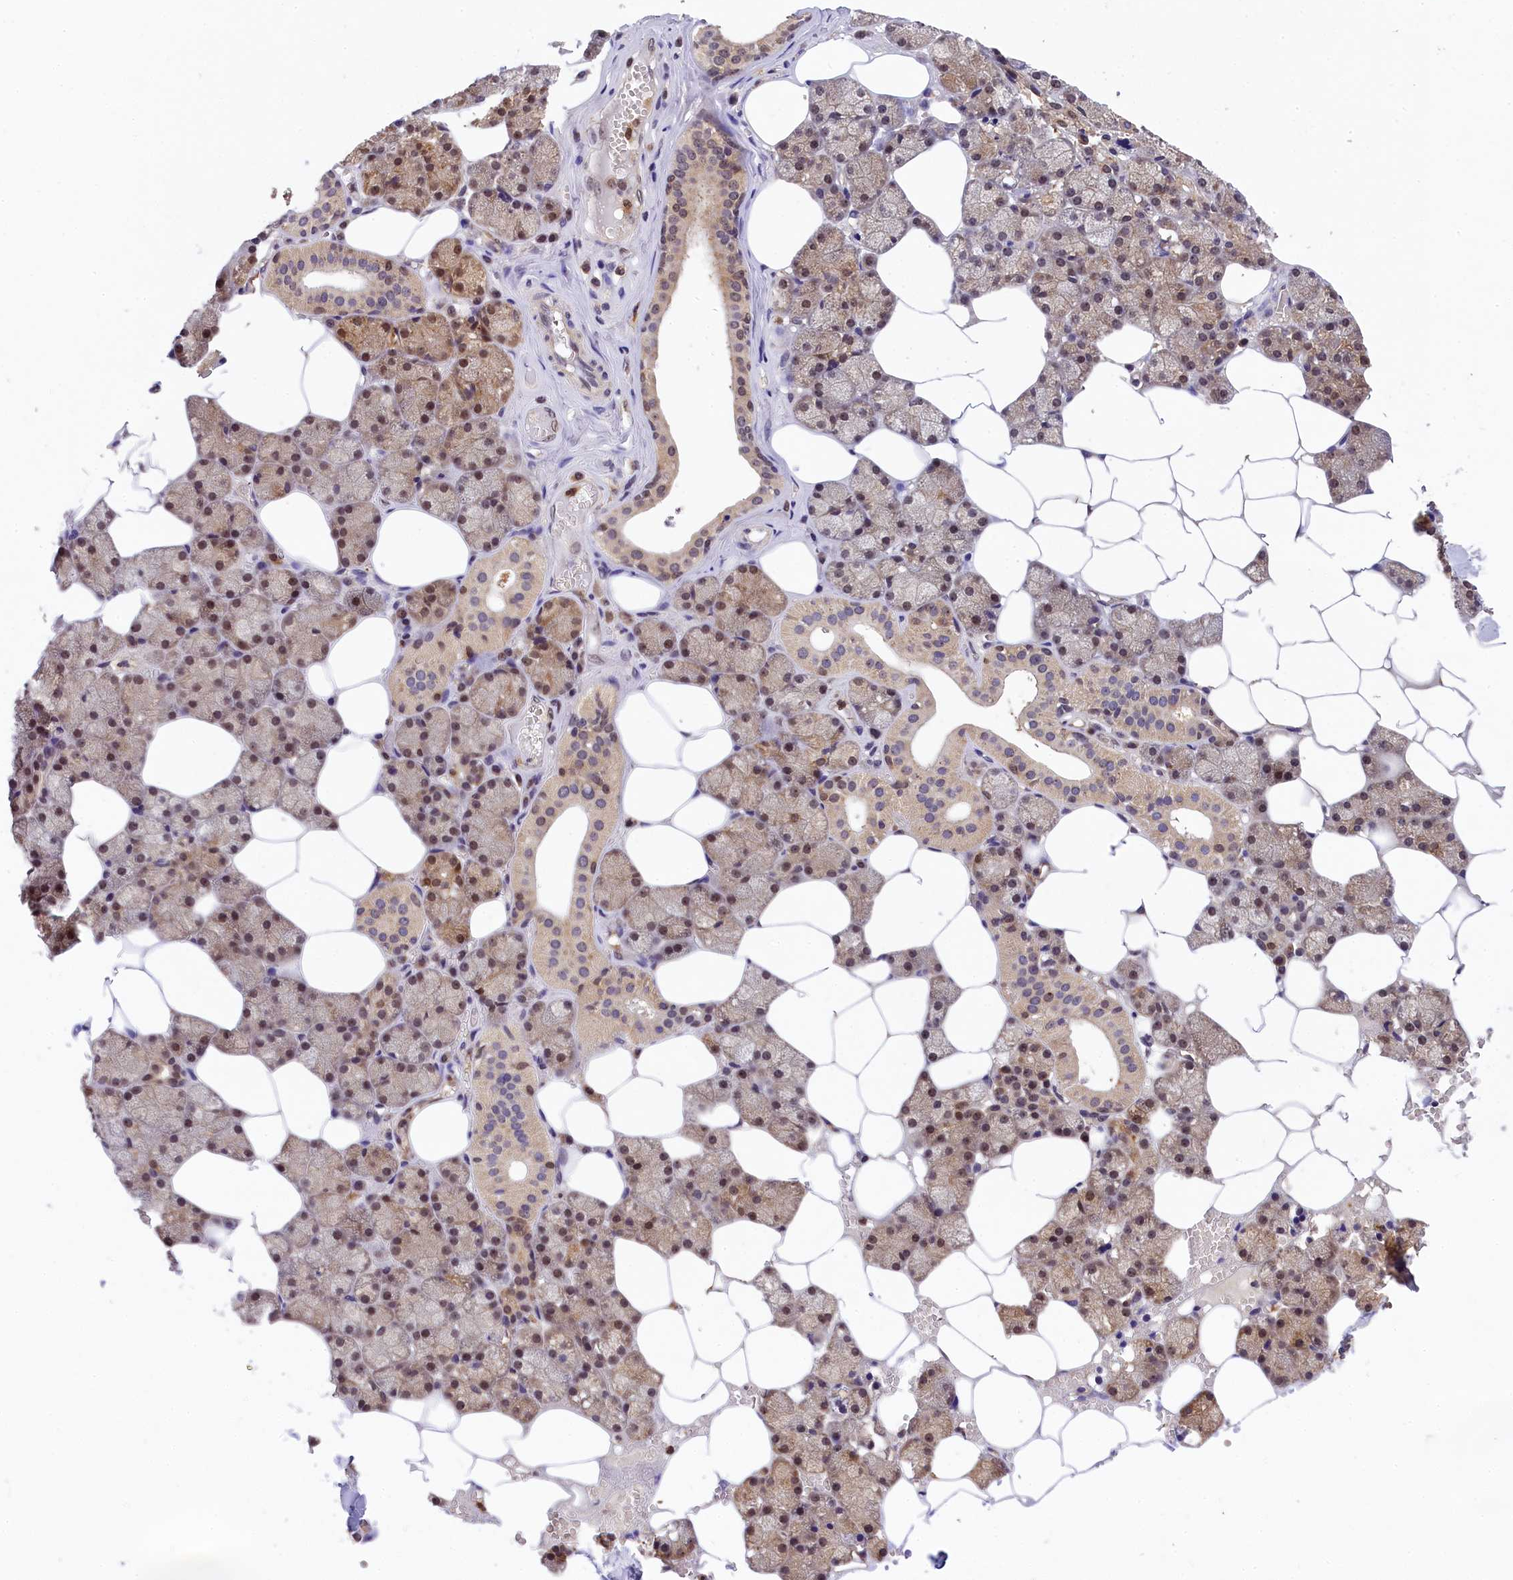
{"staining": {"intensity": "moderate", "quantity": ">75%", "location": "cytoplasmic/membranous,nuclear"}, "tissue": "salivary gland", "cell_type": "Glandular cells", "image_type": "normal", "snomed": [{"axis": "morphology", "description": "Normal tissue, NOS"}, {"axis": "topography", "description": "Salivary gland"}], "caption": "IHC (DAB (3,3'-diaminobenzidine)) staining of benign salivary gland exhibits moderate cytoplasmic/membranous,nuclear protein expression in approximately >75% of glandular cells.", "gene": "EIF6", "patient": {"sex": "male", "age": 62}}